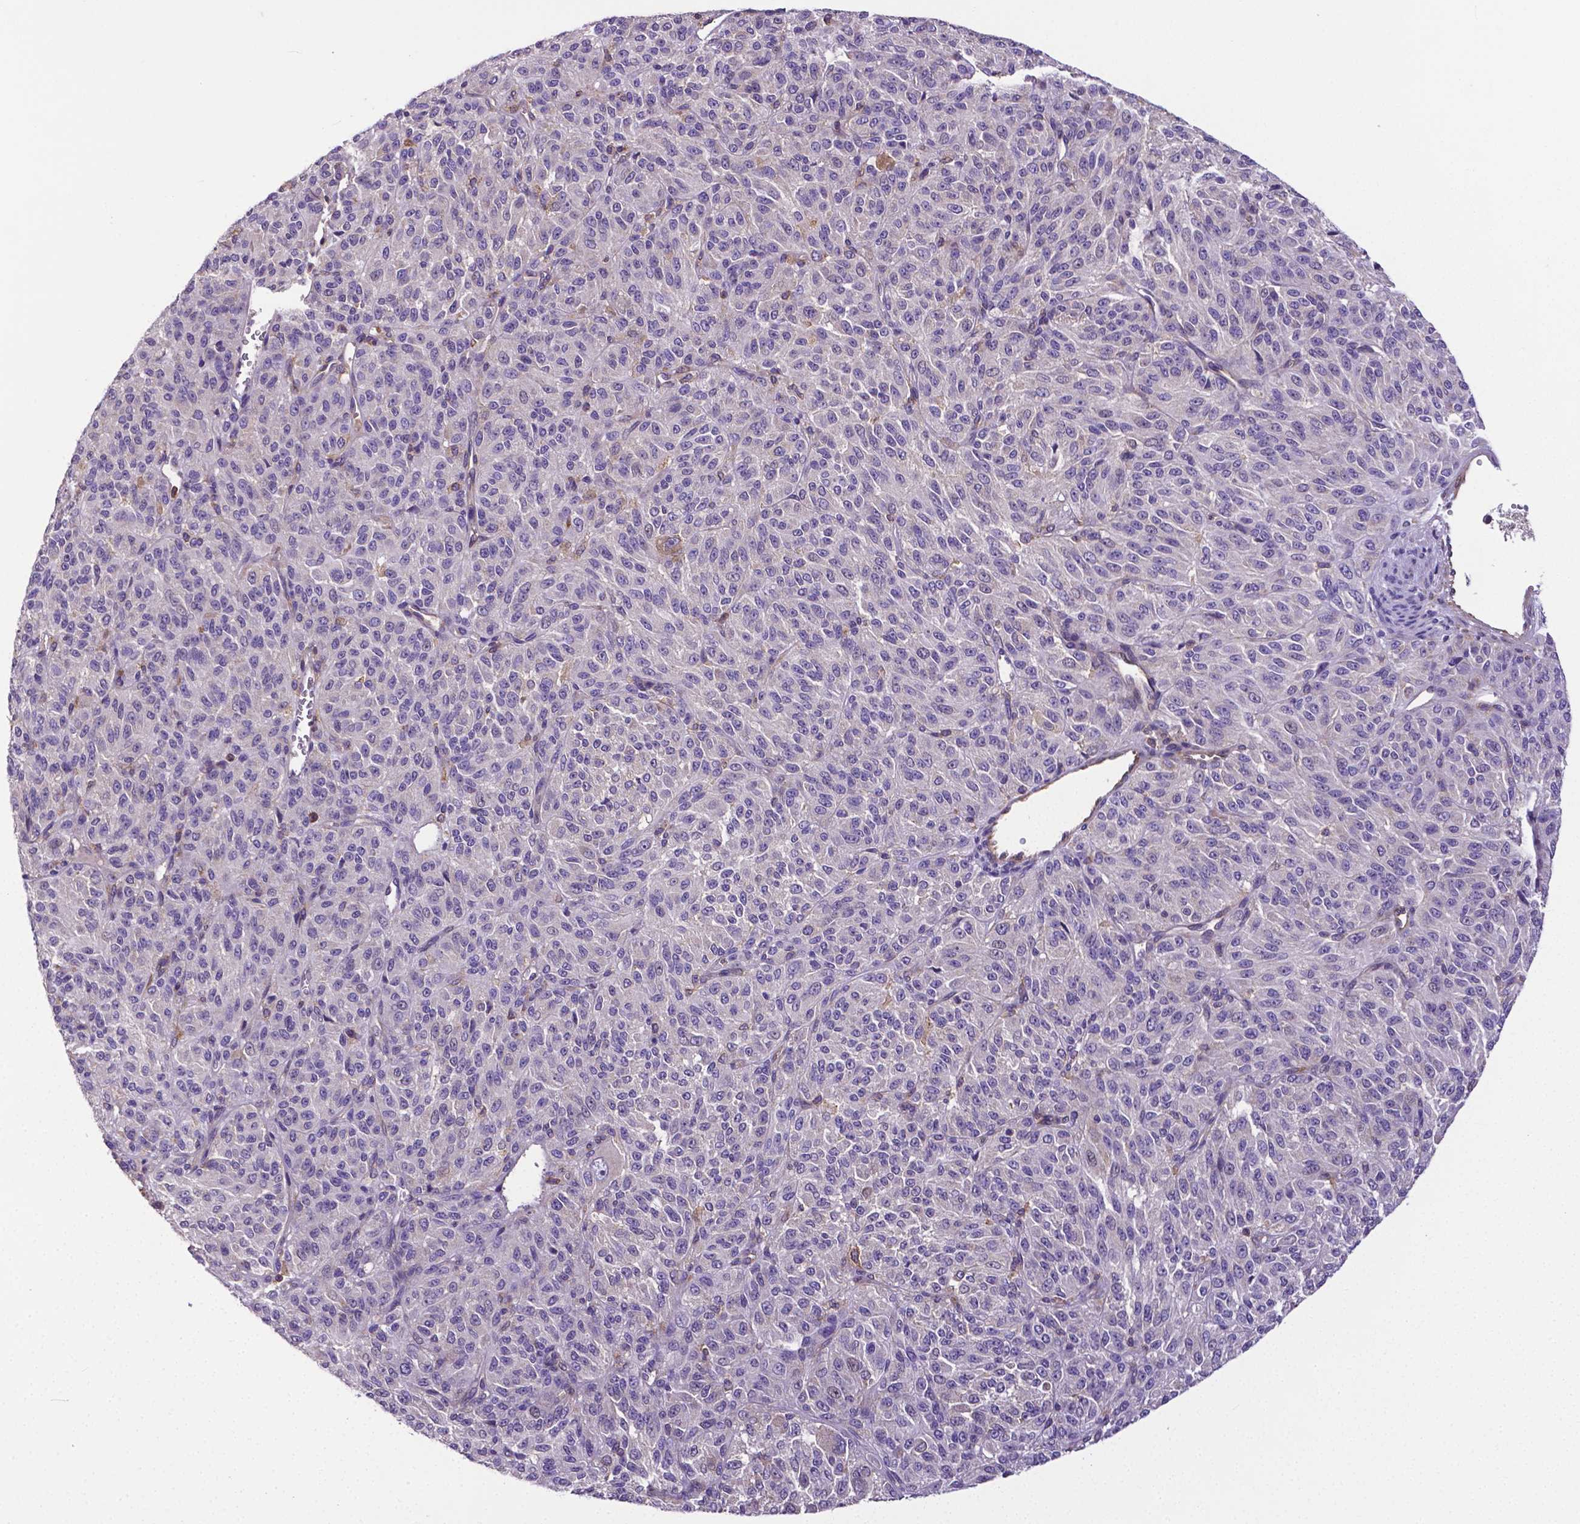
{"staining": {"intensity": "negative", "quantity": "none", "location": "none"}, "tissue": "melanoma", "cell_type": "Tumor cells", "image_type": "cancer", "snomed": [{"axis": "morphology", "description": "Malignant melanoma, Metastatic site"}, {"axis": "topography", "description": "Brain"}], "caption": "Tumor cells show no significant positivity in malignant melanoma (metastatic site).", "gene": "DICER1", "patient": {"sex": "female", "age": 56}}